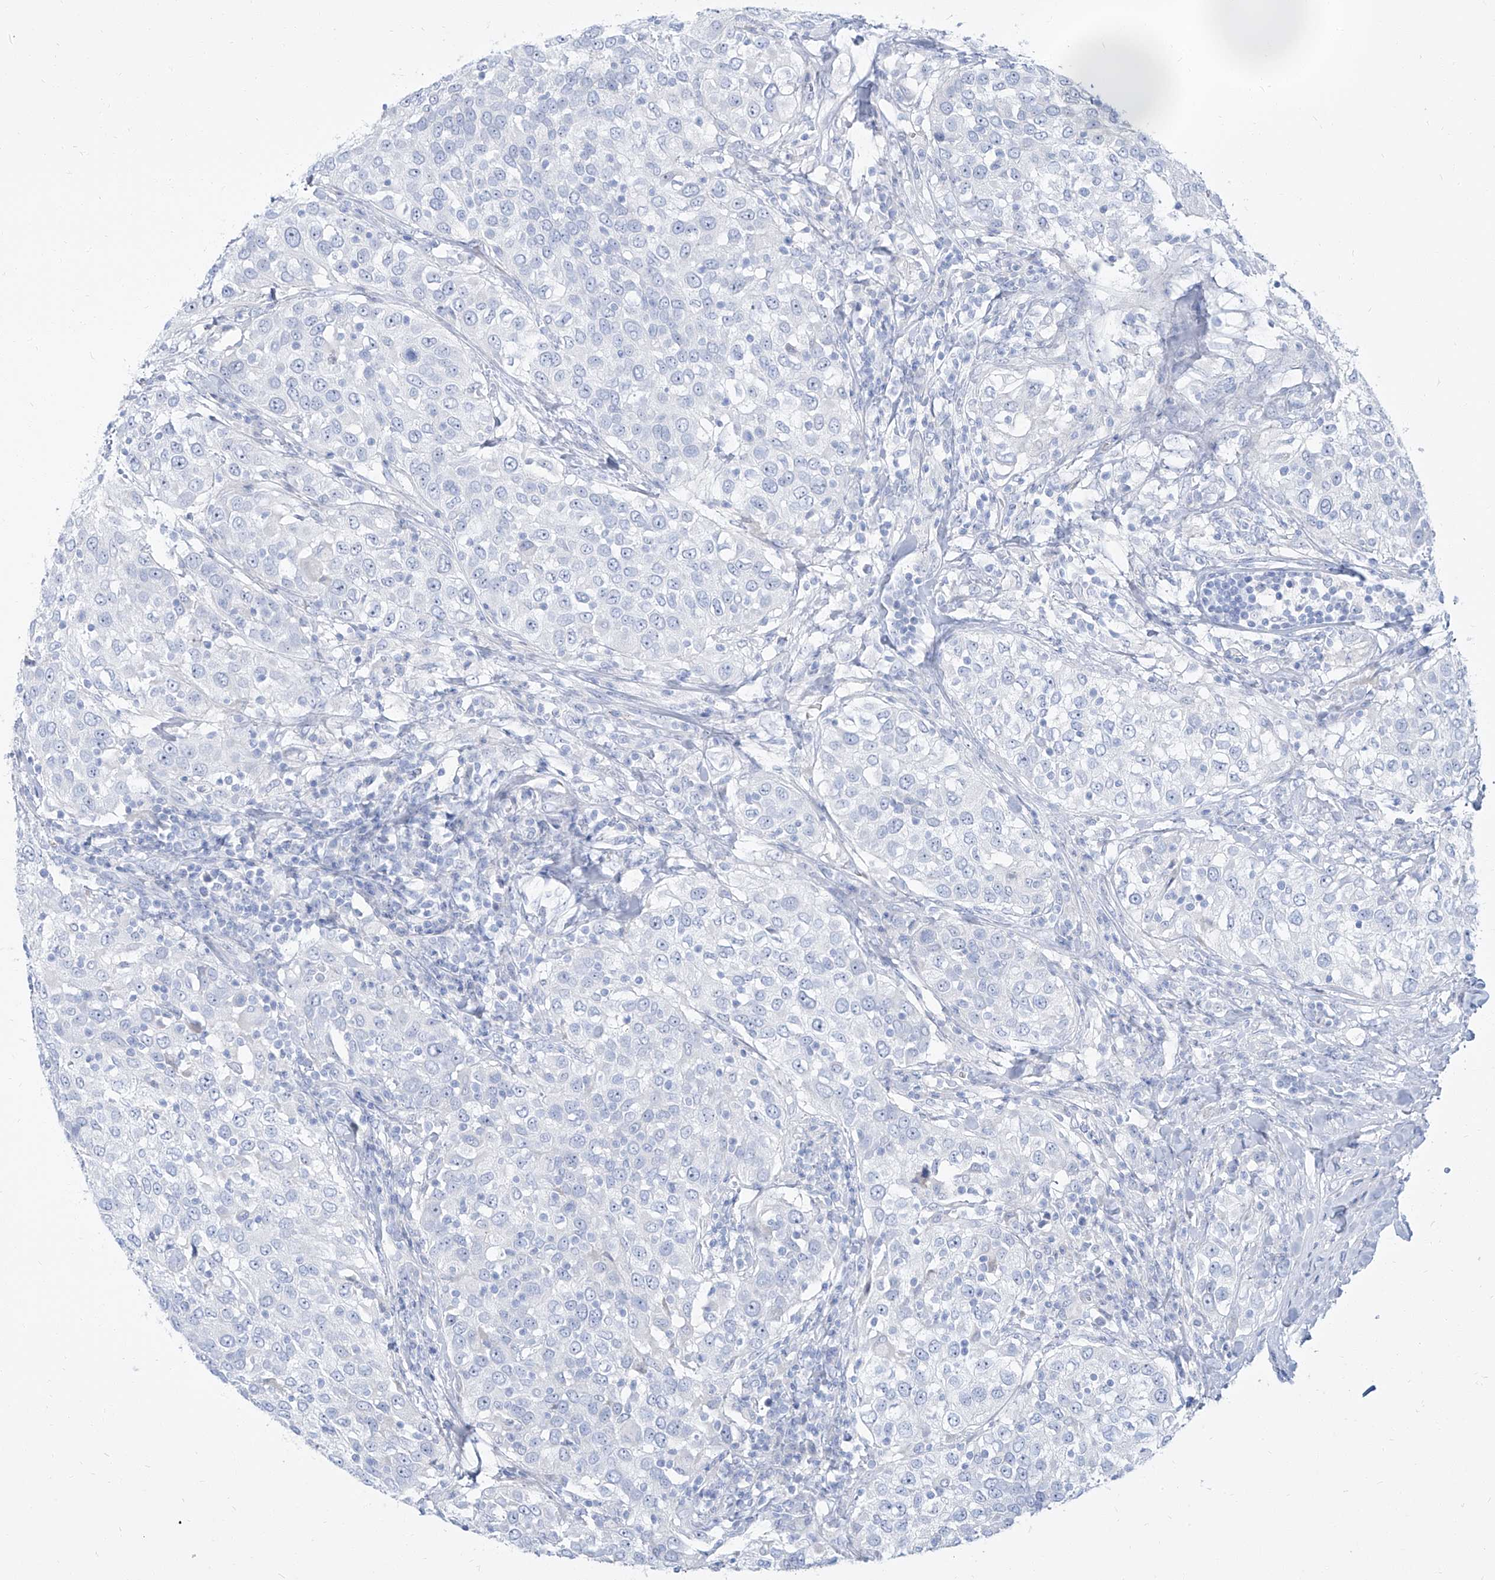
{"staining": {"intensity": "negative", "quantity": "none", "location": "none"}, "tissue": "urothelial cancer", "cell_type": "Tumor cells", "image_type": "cancer", "snomed": [{"axis": "morphology", "description": "Urothelial carcinoma, High grade"}, {"axis": "topography", "description": "Urinary bladder"}], "caption": "Protein analysis of urothelial carcinoma (high-grade) shows no significant positivity in tumor cells.", "gene": "TXLNB", "patient": {"sex": "female", "age": 80}}